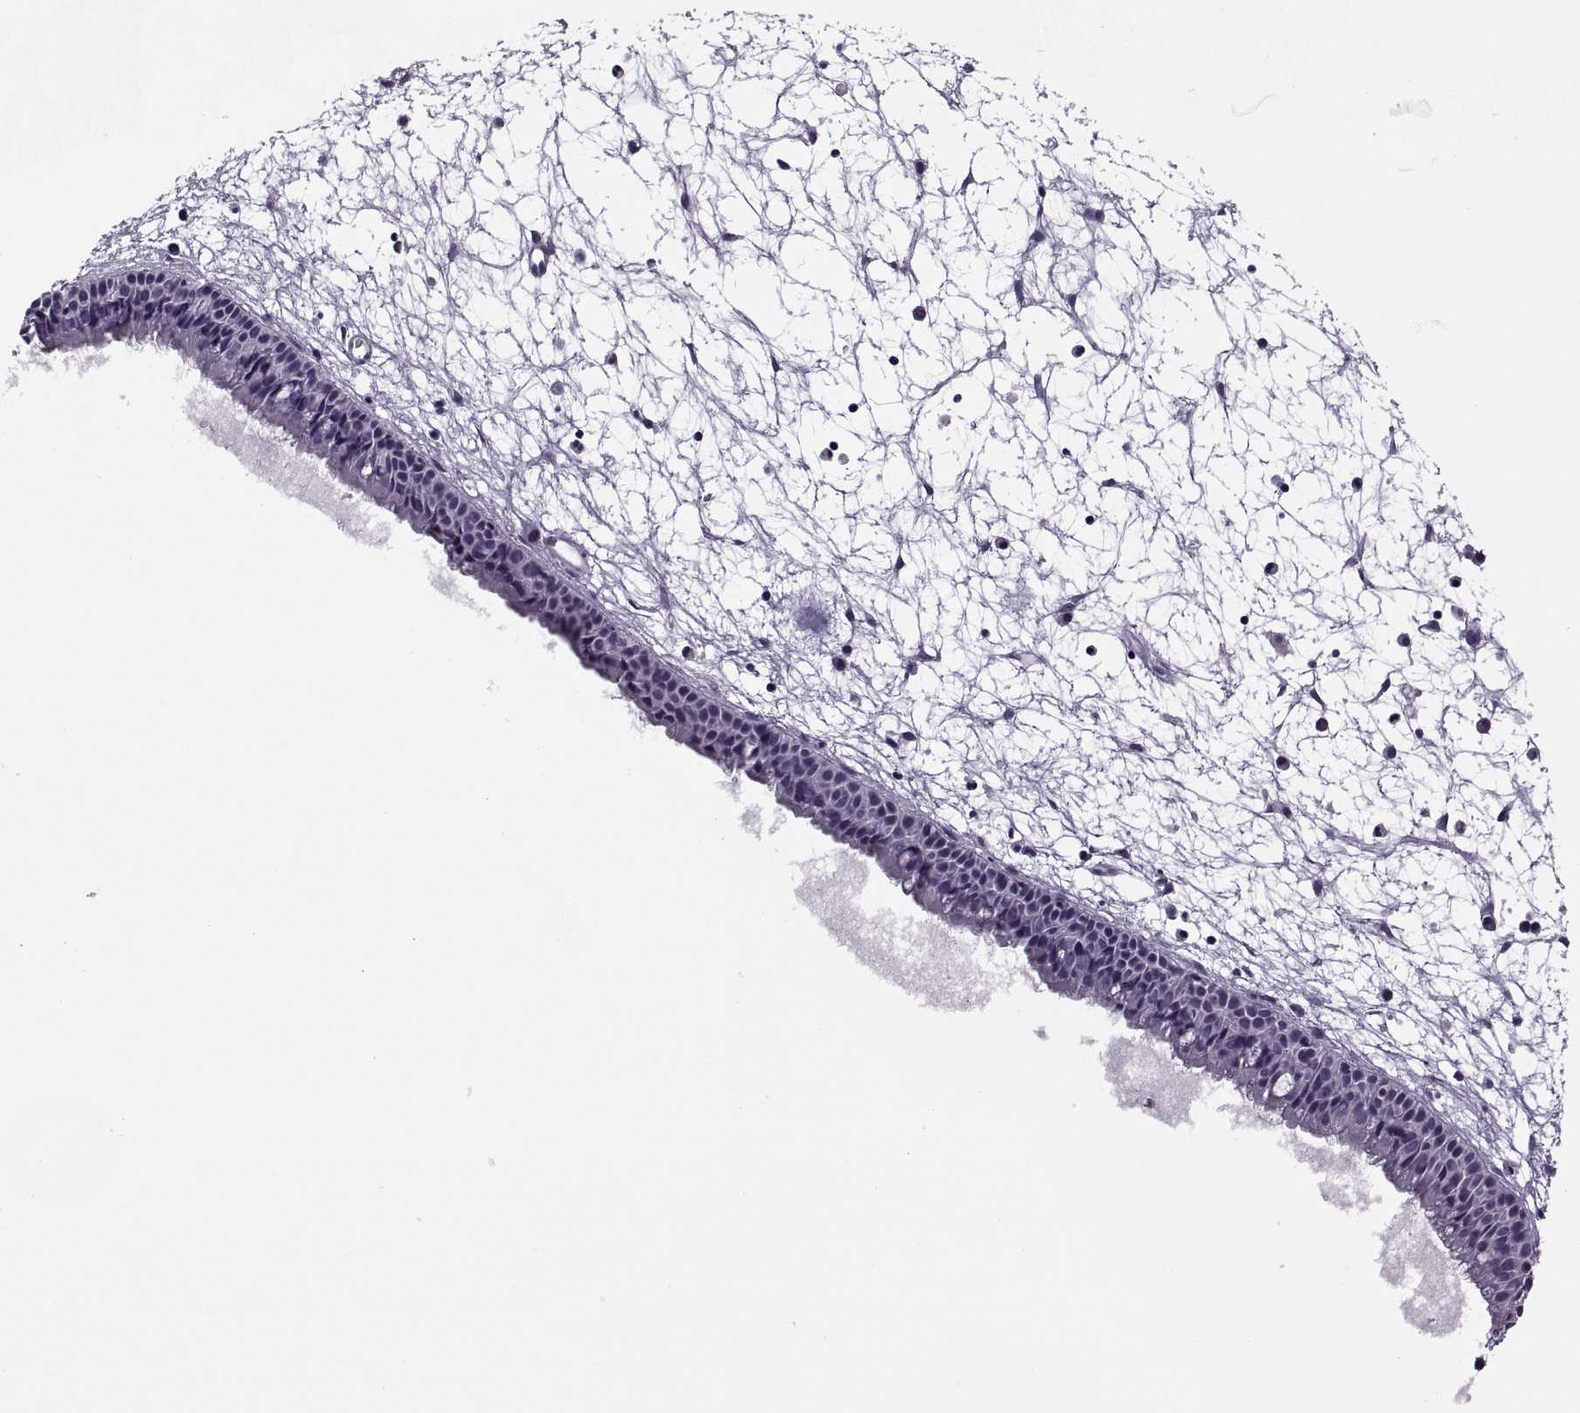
{"staining": {"intensity": "negative", "quantity": "none", "location": "none"}, "tissue": "nasopharynx", "cell_type": "Respiratory epithelial cells", "image_type": "normal", "snomed": [{"axis": "morphology", "description": "Normal tissue, NOS"}, {"axis": "topography", "description": "Nasopharynx"}], "caption": "Immunohistochemistry (IHC) photomicrograph of benign human nasopharynx stained for a protein (brown), which demonstrates no staining in respiratory epithelial cells. (Stains: DAB immunohistochemistry with hematoxylin counter stain, Microscopy: brightfield microscopy at high magnification).", "gene": "H1", "patient": {"sex": "male", "age": 61}}